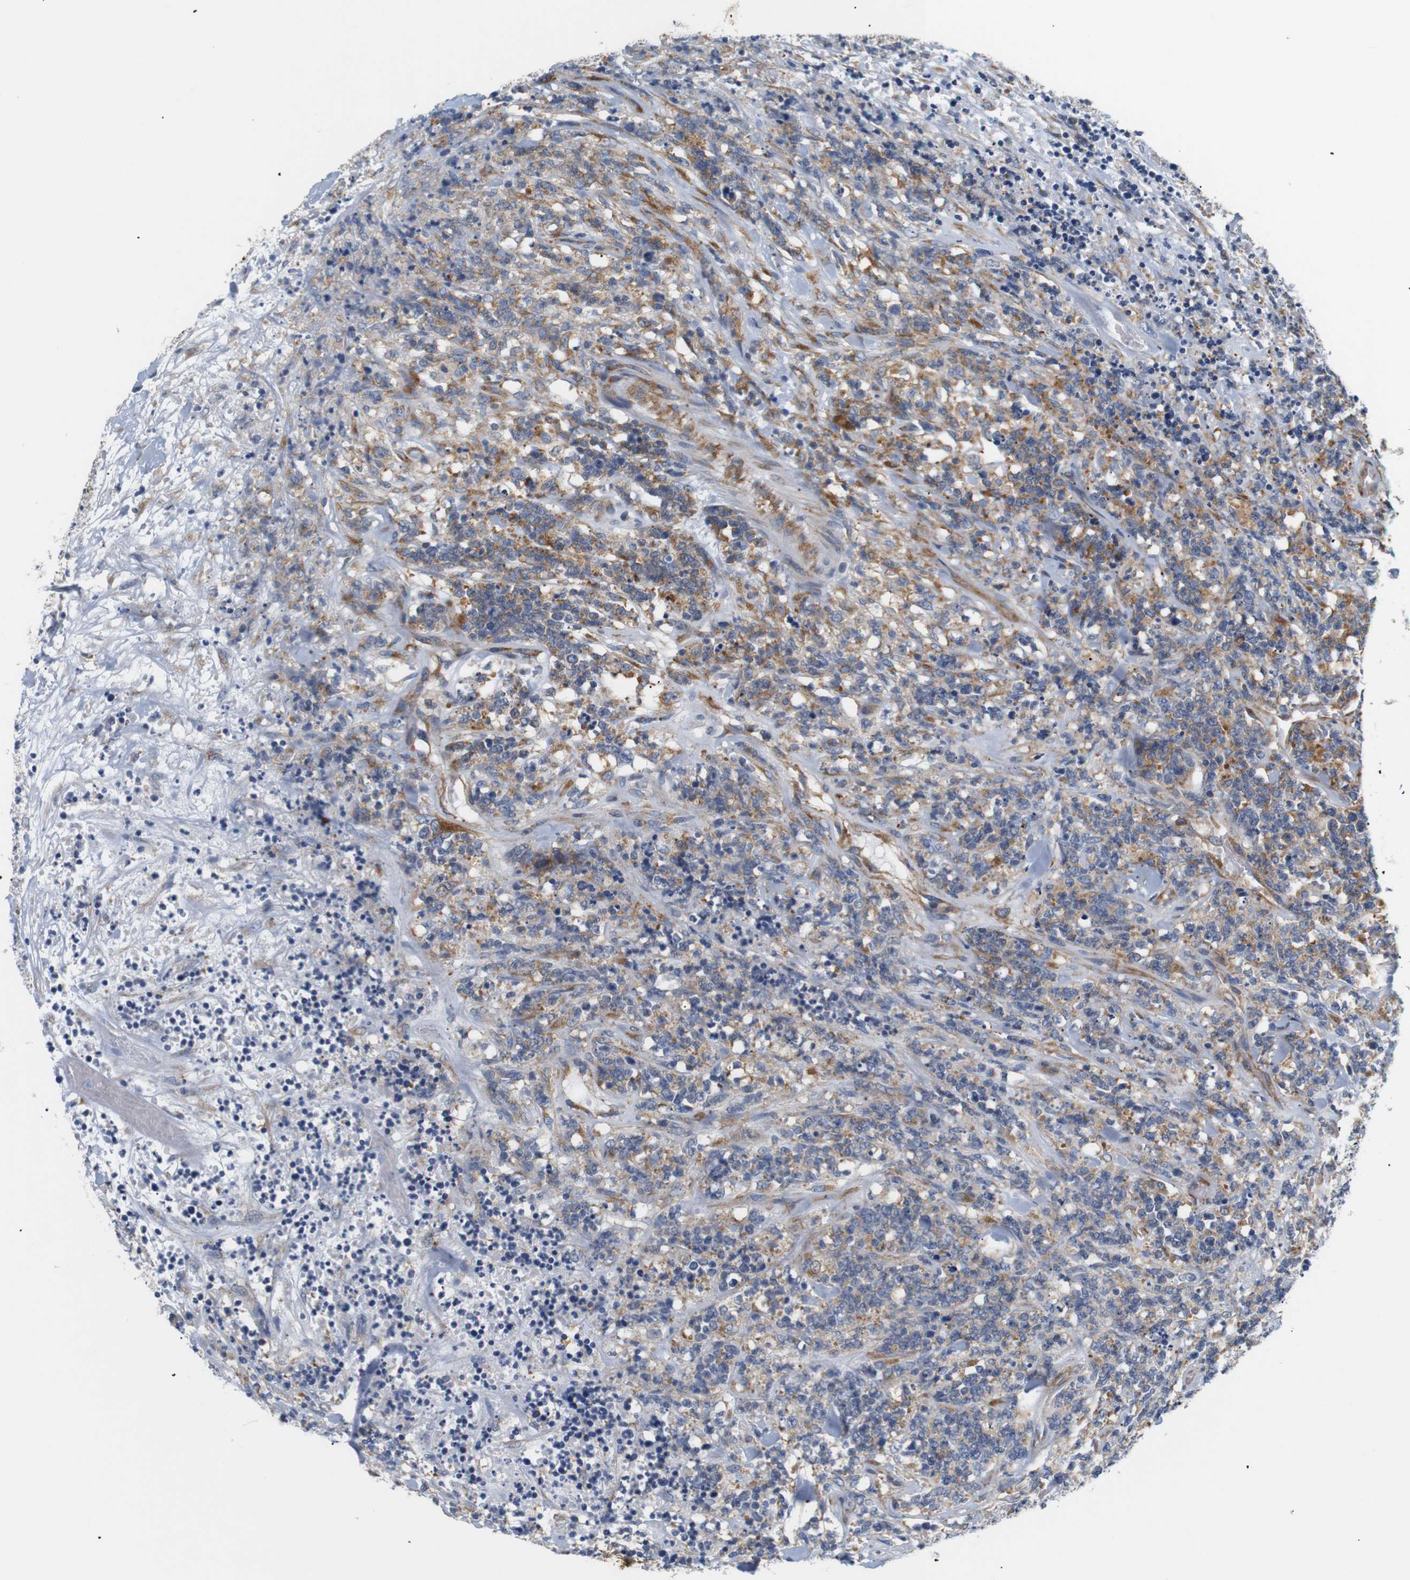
{"staining": {"intensity": "moderate", "quantity": "25%-75%", "location": "cytoplasmic/membranous"}, "tissue": "lymphoma", "cell_type": "Tumor cells", "image_type": "cancer", "snomed": [{"axis": "morphology", "description": "Malignant lymphoma, non-Hodgkin's type, High grade"}, {"axis": "topography", "description": "Soft tissue"}], "caption": "Immunohistochemical staining of human high-grade malignant lymphoma, non-Hodgkin's type demonstrates medium levels of moderate cytoplasmic/membranous protein positivity in about 25%-75% of tumor cells. Immunohistochemistry (ihc) stains the protein in brown and the nuclei are stained blue.", "gene": "TRIM5", "patient": {"sex": "male", "age": 18}}